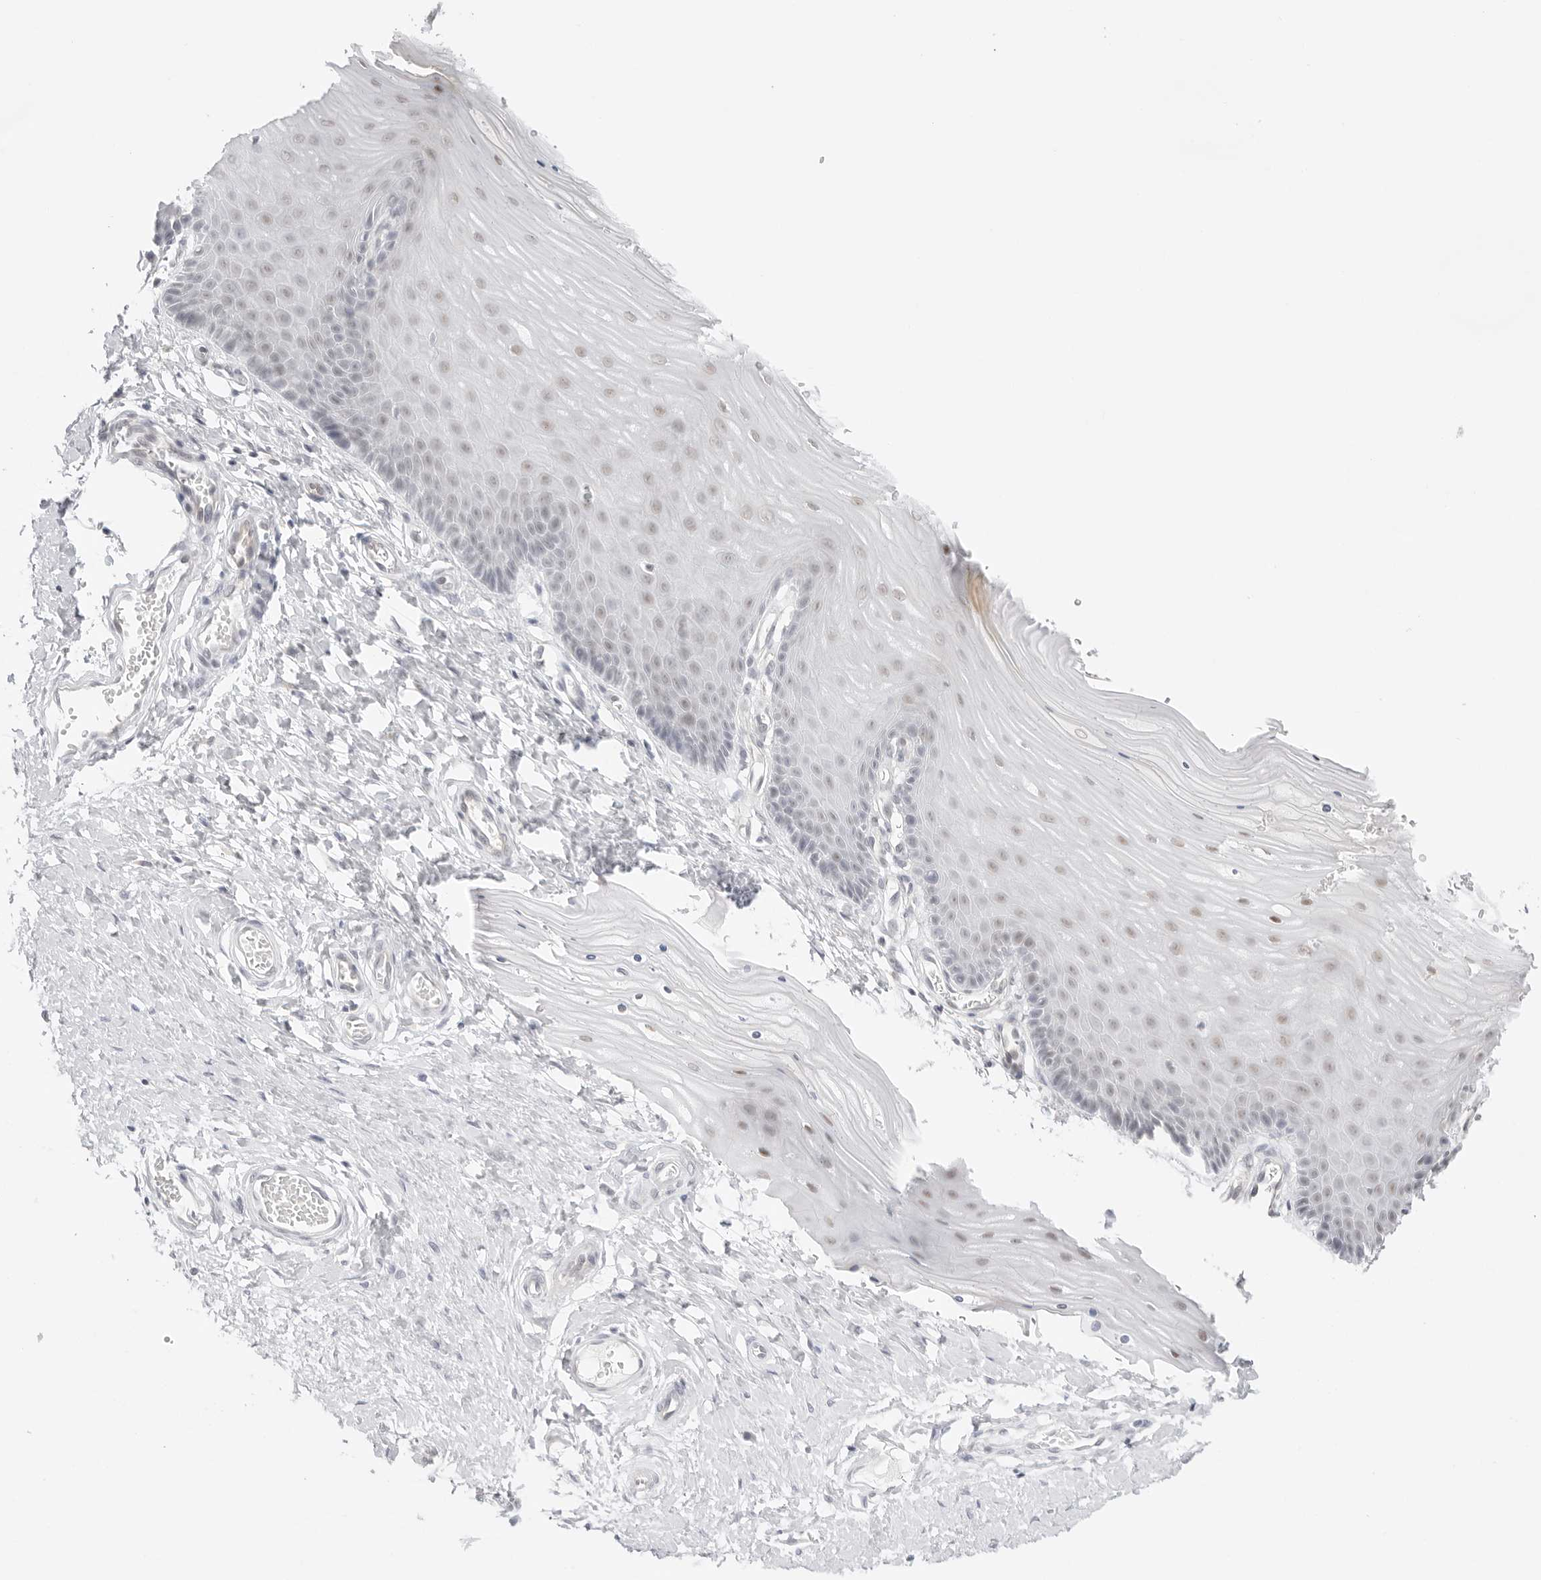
{"staining": {"intensity": "negative", "quantity": "none", "location": "none"}, "tissue": "cervix", "cell_type": "Glandular cells", "image_type": "normal", "snomed": [{"axis": "morphology", "description": "Normal tissue, NOS"}, {"axis": "topography", "description": "Cervix"}], "caption": "High power microscopy histopathology image of an immunohistochemistry micrograph of benign cervix, revealing no significant positivity in glandular cells. (Immunohistochemistry (ihc), brightfield microscopy, high magnification).", "gene": "MED18", "patient": {"sex": "female", "age": 55}}